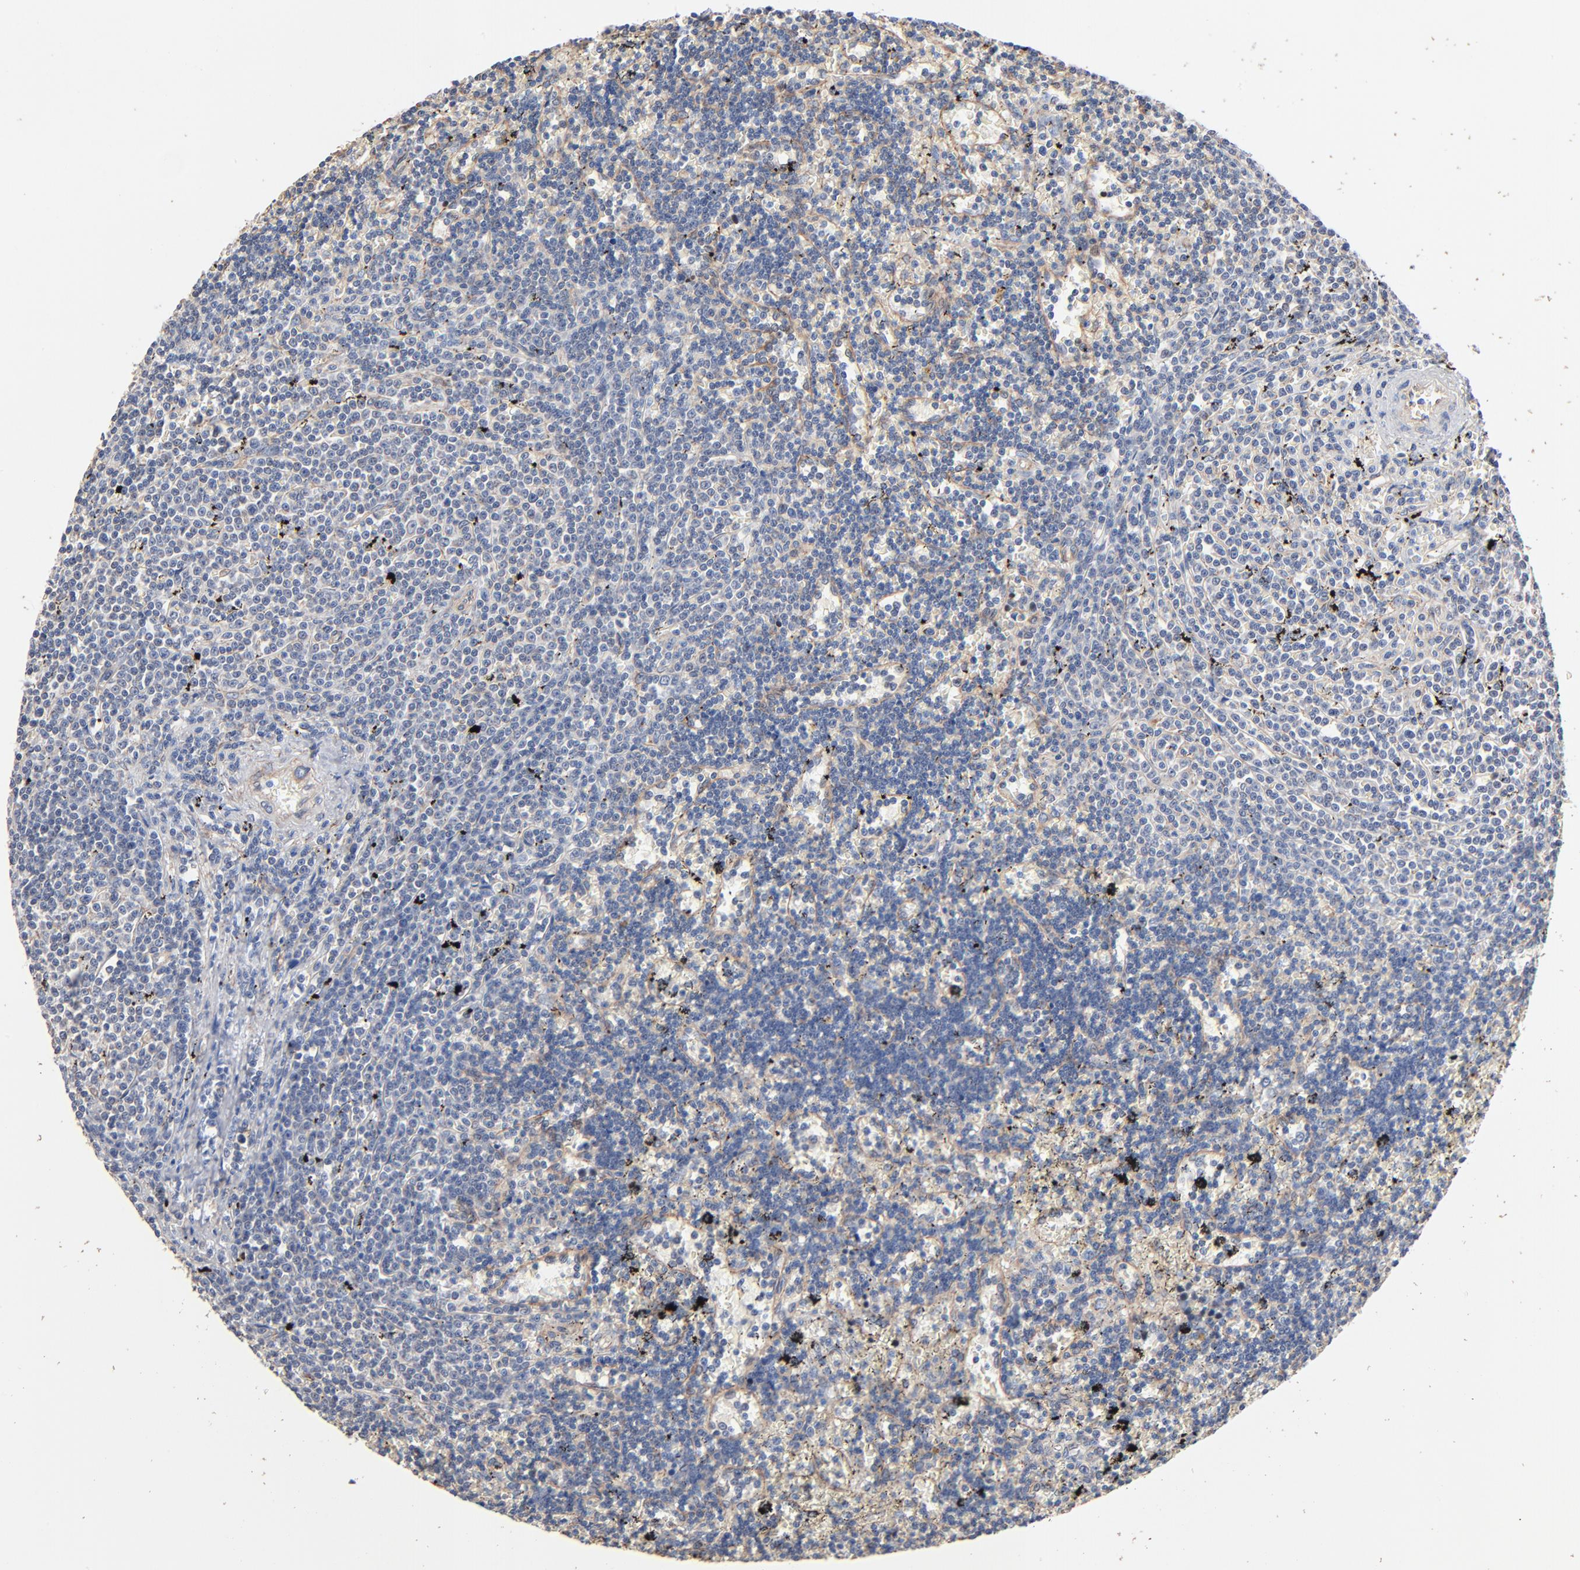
{"staining": {"intensity": "negative", "quantity": "none", "location": "none"}, "tissue": "lymphoma", "cell_type": "Tumor cells", "image_type": "cancer", "snomed": [{"axis": "morphology", "description": "Malignant lymphoma, non-Hodgkin's type, Low grade"}, {"axis": "topography", "description": "Spleen"}], "caption": "High magnification brightfield microscopy of lymphoma stained with DAB (3,3'-diaminobenzidine) (brown) and counterstained with hematoxylin (blue): tumor cells show no significant staining. (Stains: DAB (3,3'-diaminobenzidine) IHC with hematoxylin counter stain, Microscopy: brightfield microscopy at high magnification).", "gene": "ABCD4", "patient": {"sex": "male", "age": 60}}